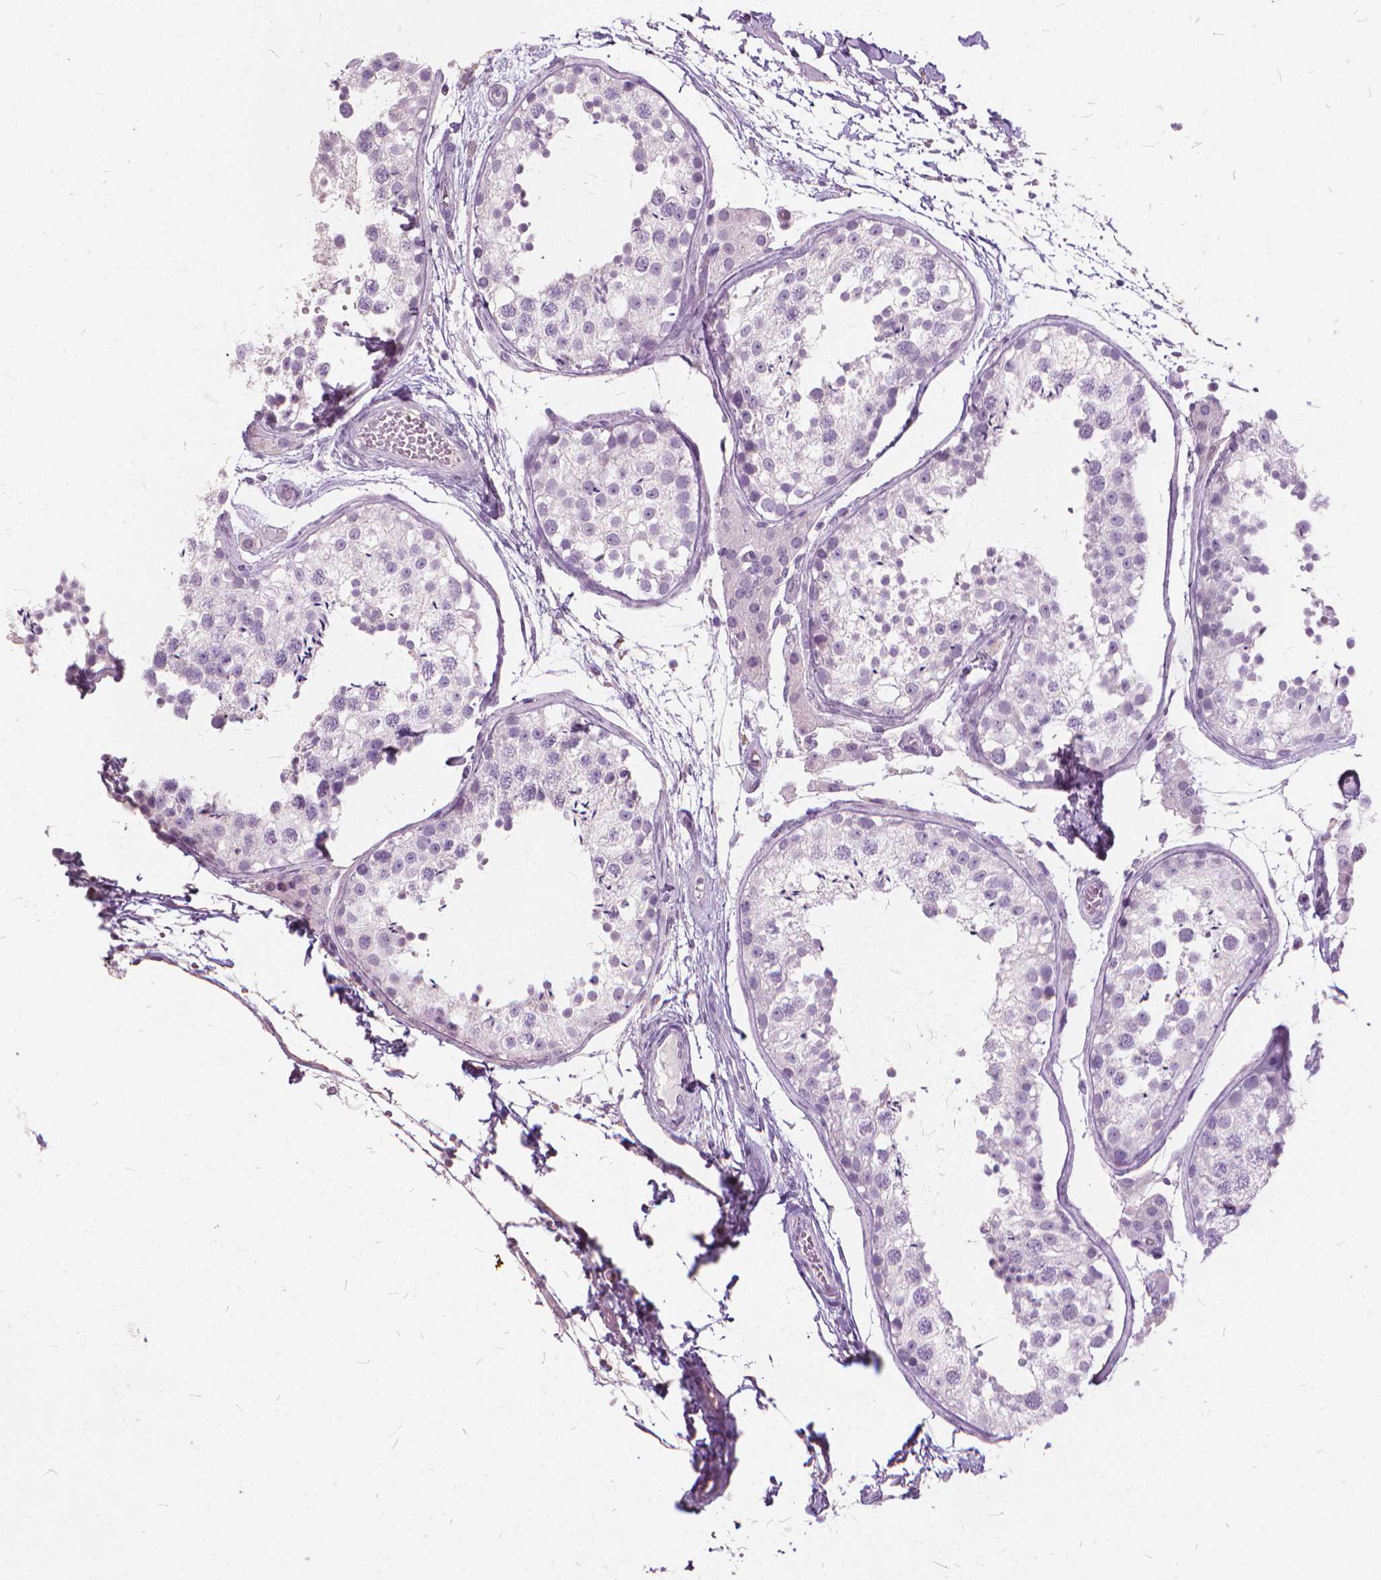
{"staining": {"intensity": "negative", "quantity": "none", "location": "none"}, "tissue": "testis", "cell_type": "Cells in seminiferous ducts", "image_type": "normal", "snomed": [{"axis": "morphology", "description": "Normal tissue, NOS"}, {"axis": "topography", "description": "Testis"}], "caption": "Micrograph shows no protein staining in cells in seminiferous ducts of benign testis.", "gene": "DNM1", "patient": {"sex": "male", "age": 29}}